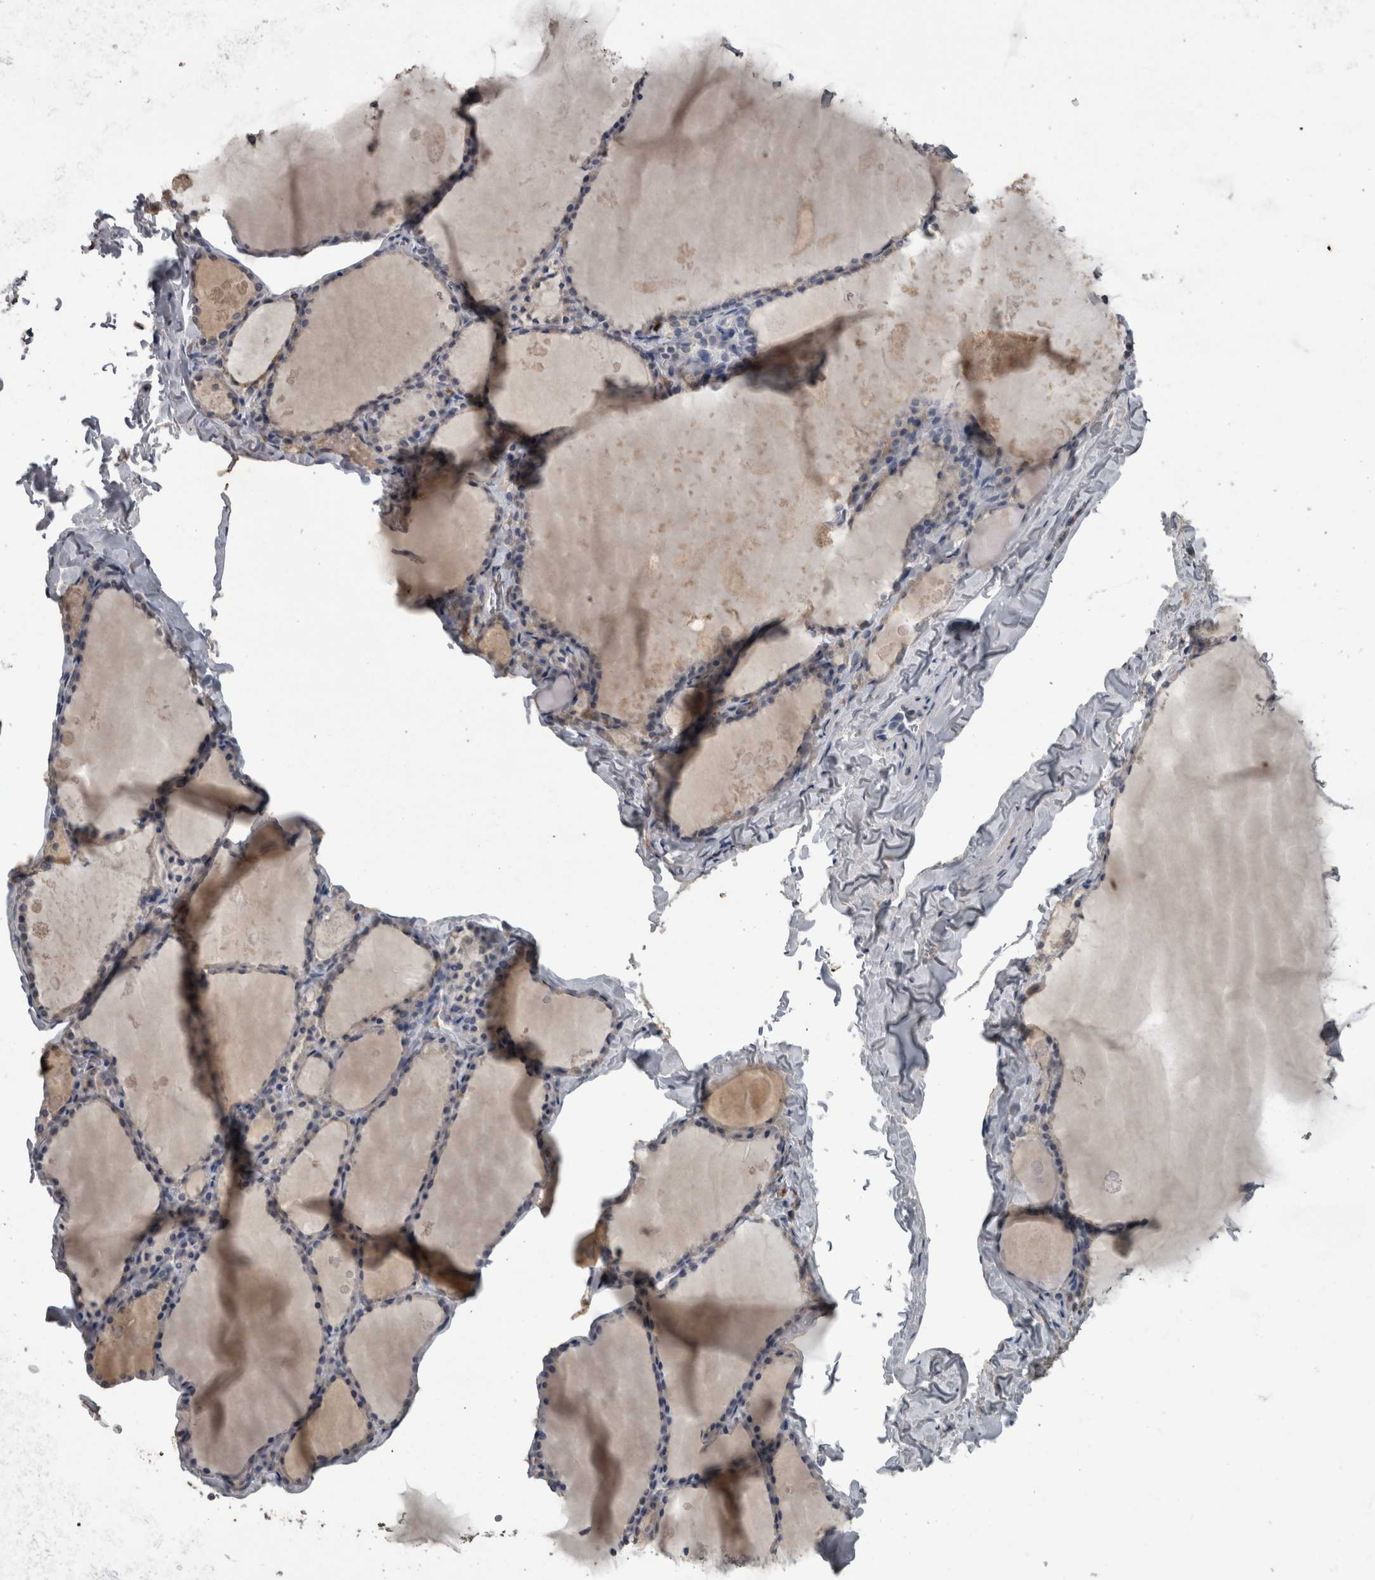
{"staining": {"intensity": "weak", "quantity": "<25%", "location": "cytoplasmic/membranous"}, "tissue": "thyroid gland", "cell_type": "Glandular cells", "image_type": "normal", "snomed": [{"axis": "morphology", "description": "Normal tissue, NOS"}, {"axis": "topography", "description": "Thyroid gland"}], "caption": "Thyroid gland stained for a protein using IHC displays no expression glandular cells.", "gene": "PIK3AP1", "patient": {"sex": "male", "age": 56}}